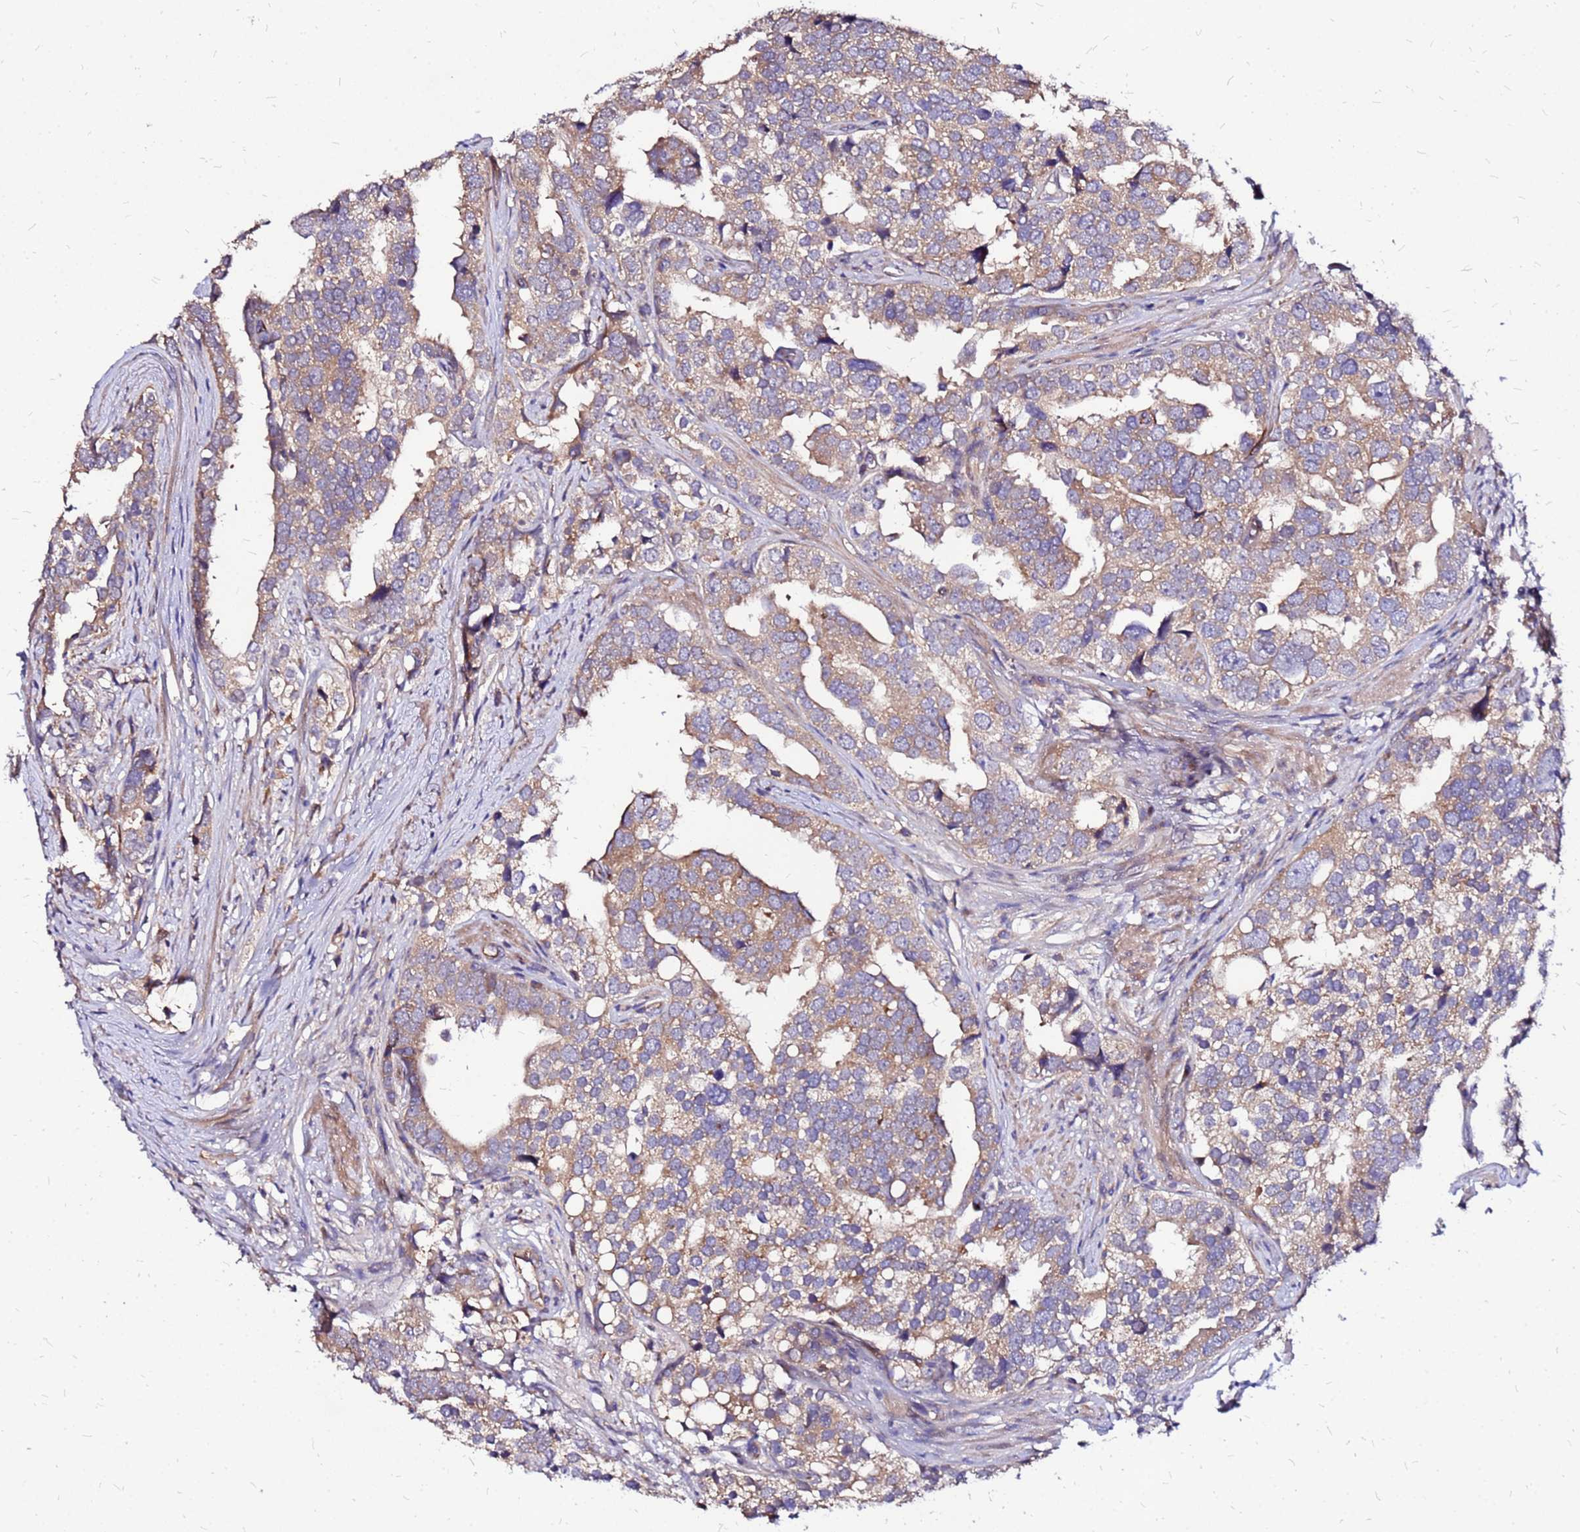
{"staining": {"intensity": "moderate", "quantity": ">75%", "location": "cytoplasmic/membranous"}, "tissue": "prostate cancer", "cell_type": "Tumor cells", "image_type": "cancer", "snomed": [{"axis": "morphology", "description": "Adenocarcinoma, High grade"}, {"axis": "topography", "description": "Prostate"}], "caption": "Protein staining of high-grade adenocarcinoma (prostate) tissue demonstrates moderate cytoplasmic/membranous positivity in approximately >75% of tumor cells.", "gene": "ARHGEF5", "patient": {"sex": "male", "age": 71}}